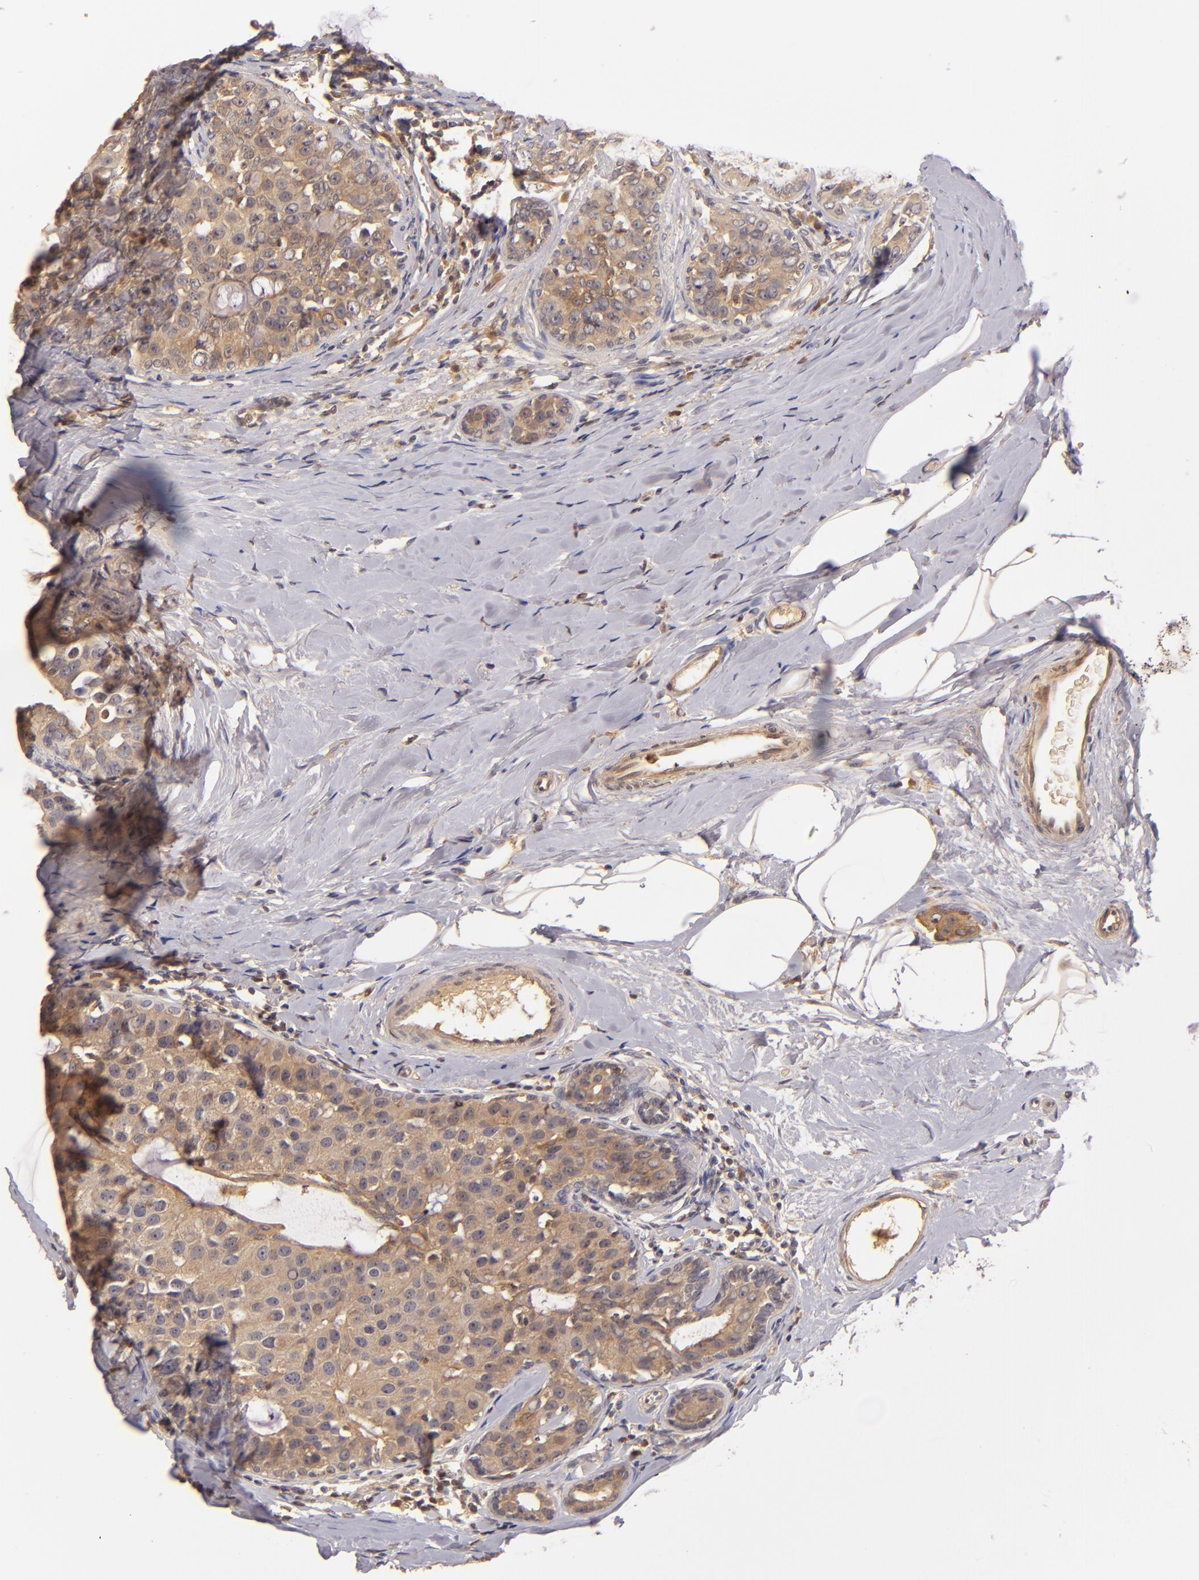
{"staining": {"intensity": "strong", "quantity": ">75%", "location": "cytoplasmic/membranous"}, "tissue": "breast cancer", "cell_type": "Tumor cells", "image_type": "cancer", "snomed": [{"axis": "morphology", "description": "Normal tissue, NOS"}, {"axis": "morphology", "description": "Duct carcinoma"}, {"axis": "topography", "description": "Breast"}], "caption": "Immunohistochemistry of human breast cancer (invasive ductal carcinoma) reveals high levels of strong cytoplasmic/membranous positivity in about >75% of tumor cells. (DAB IHC with brightfield microscopy, high magnification).", "gene": "PRKCD", "patient": {"sex": "female", "age": 50}}